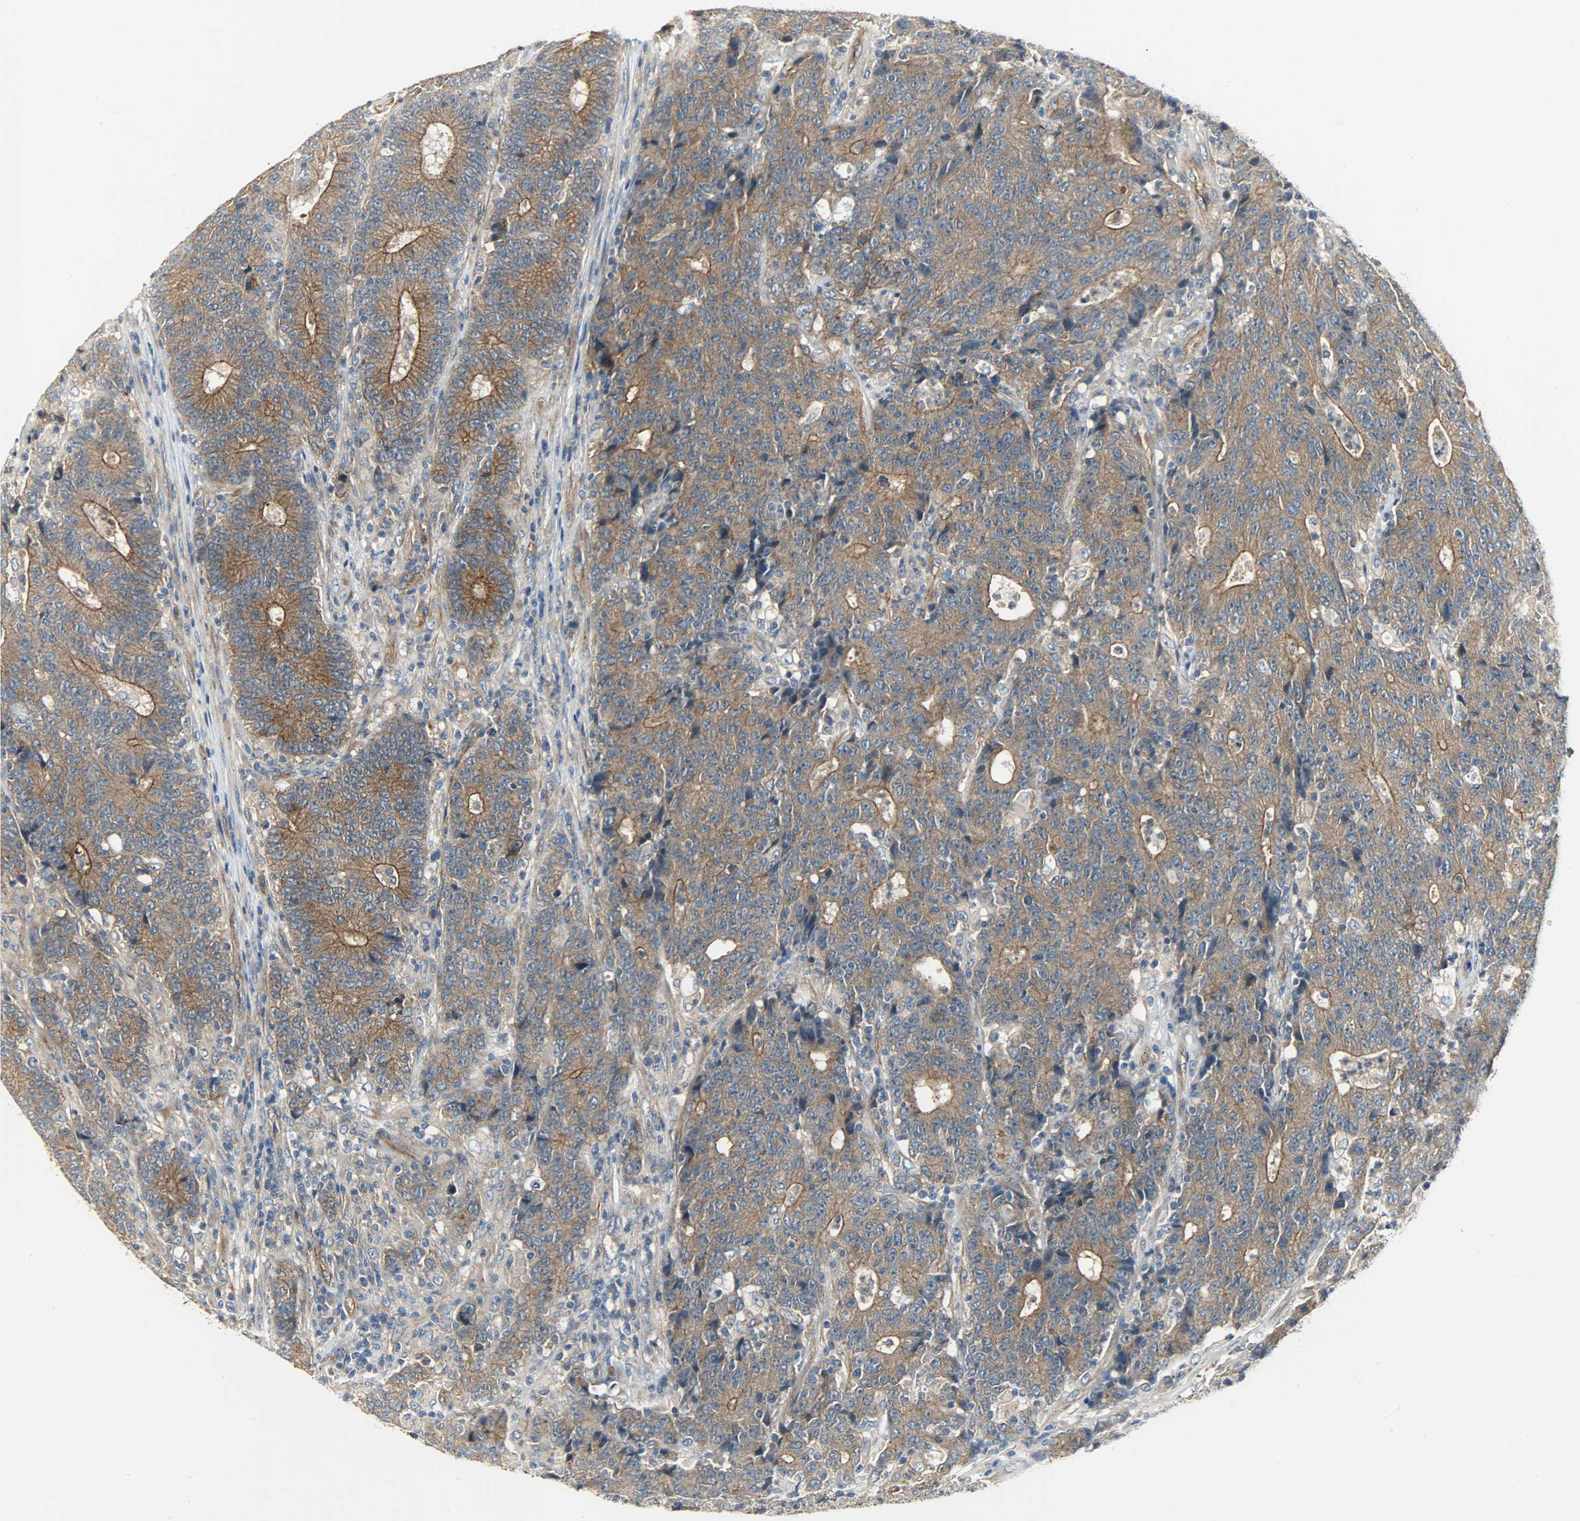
{"staining": {"intensity": "moderate", "quantity": ">75%", "location": "cytoplasmic/membranous"}, "tissue": "colorectal cancer", "cell_type": "Tumor cells", "image_type": "cancer", "snomed": [{"axis": "morphology", "description": "Normal tissue, NOS"}, {"axis": "morphology", "description": "Adenocarcinoma, NOS"}, {"axis": "topography", "description": "Colon"}], "caption": "IHC of adenocarcinoma (colorectal) shows medium levels of moderate cytoplasmic/membranous staining in approximately >75% of tumor cells.", "gene": "KIAA1217", "patient": {"sex": "female", "age": 75}}